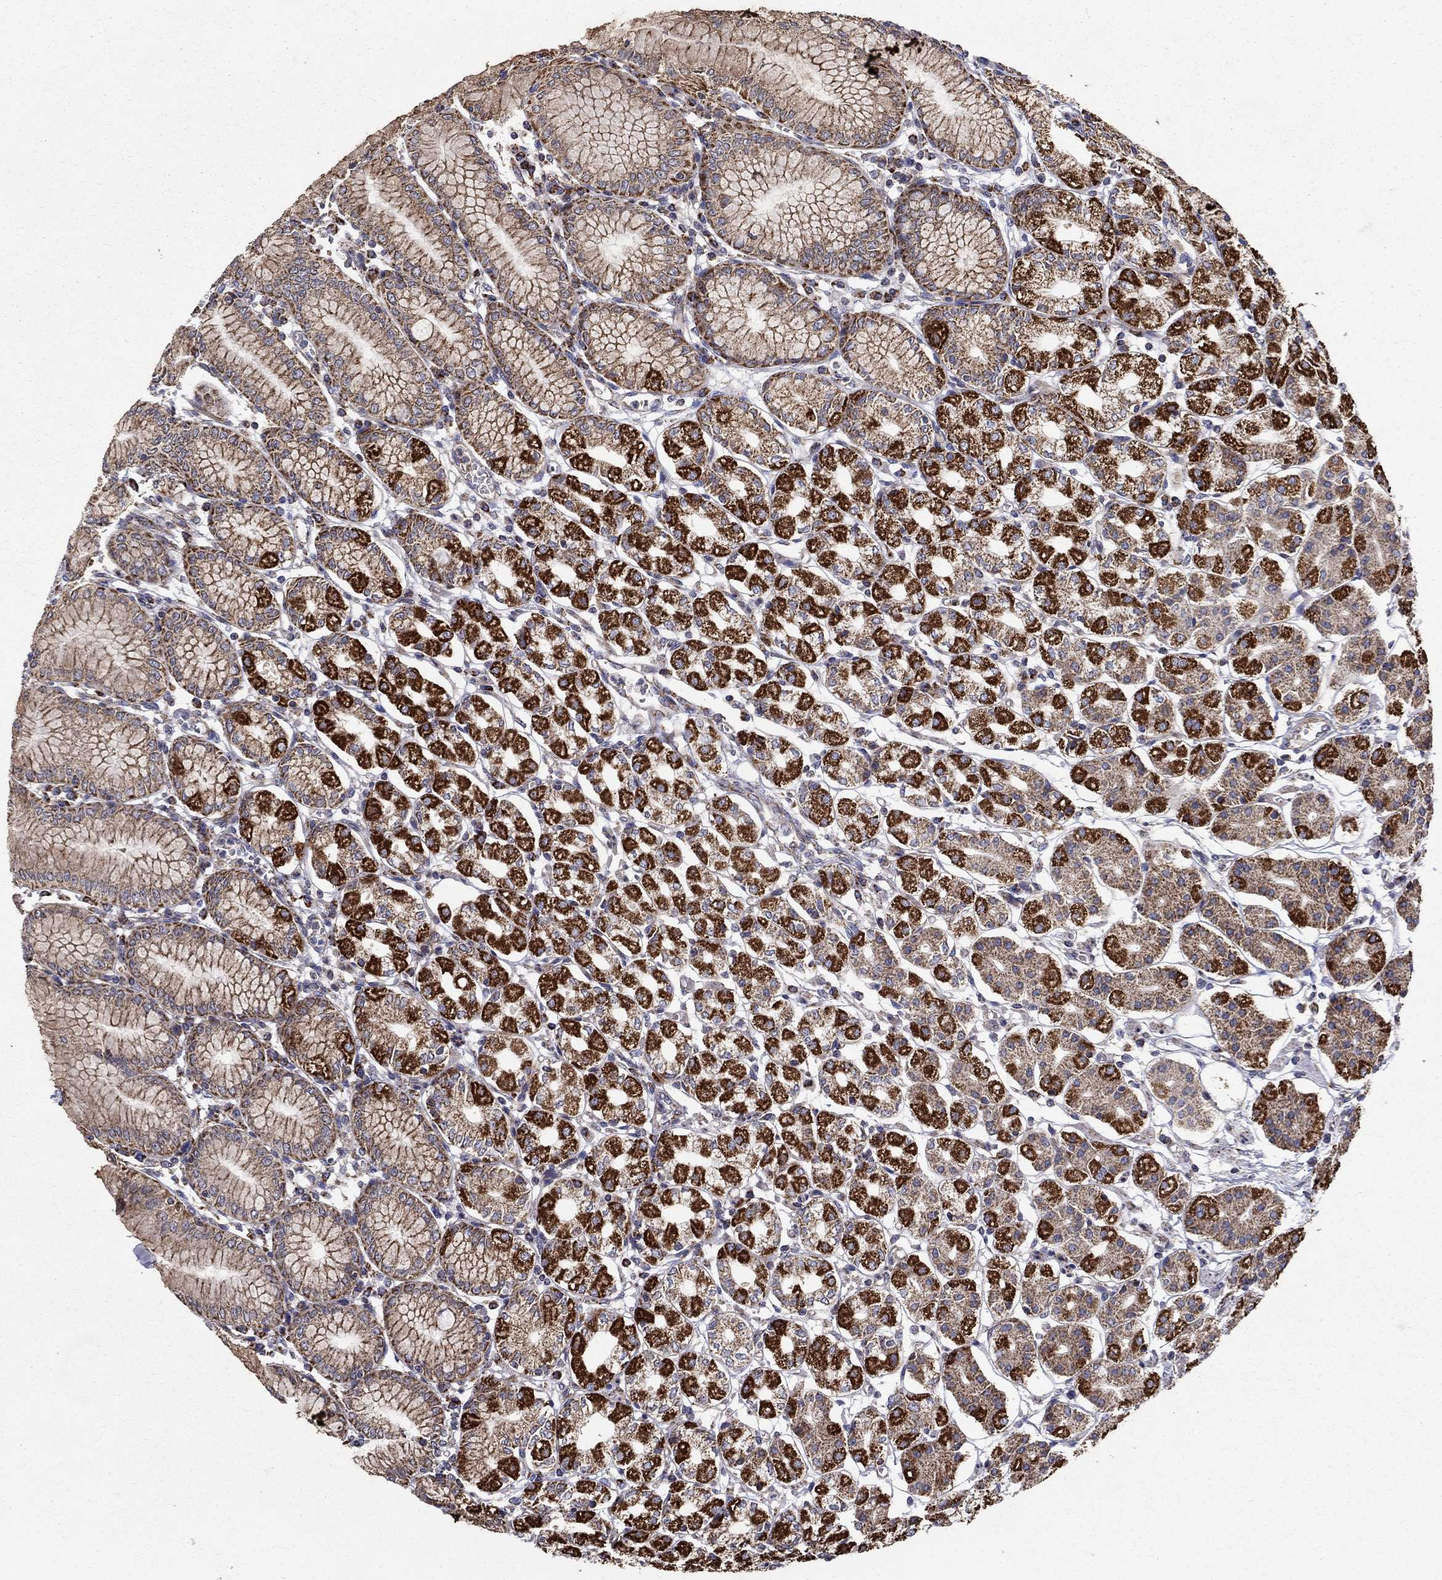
{"staining": {"intensity": "strong", "quantity": "25%-75%", "location": "cytoplasmic/membranous"}, "tissue": "stomach", "cell_type": "Glandular cells", "image_type": "normal", "snomed": [{"axis": "morphology", "description": "Normal tissue, NOS"}, {"axis": "topography", "description": "Skeletal muscle"}, {"axis": "topography", "description": "Stomach"}], "caption": "A high-resolution micrograph shows immunohistochemistry (IHC) staining of unremarkable stomach, which demonstrates strong cytoplasmic/membranous staining in about 25%-75% of glandular cells.", "gene": "NDUFS8", "patient": {"sex": "female", "age": 57}}